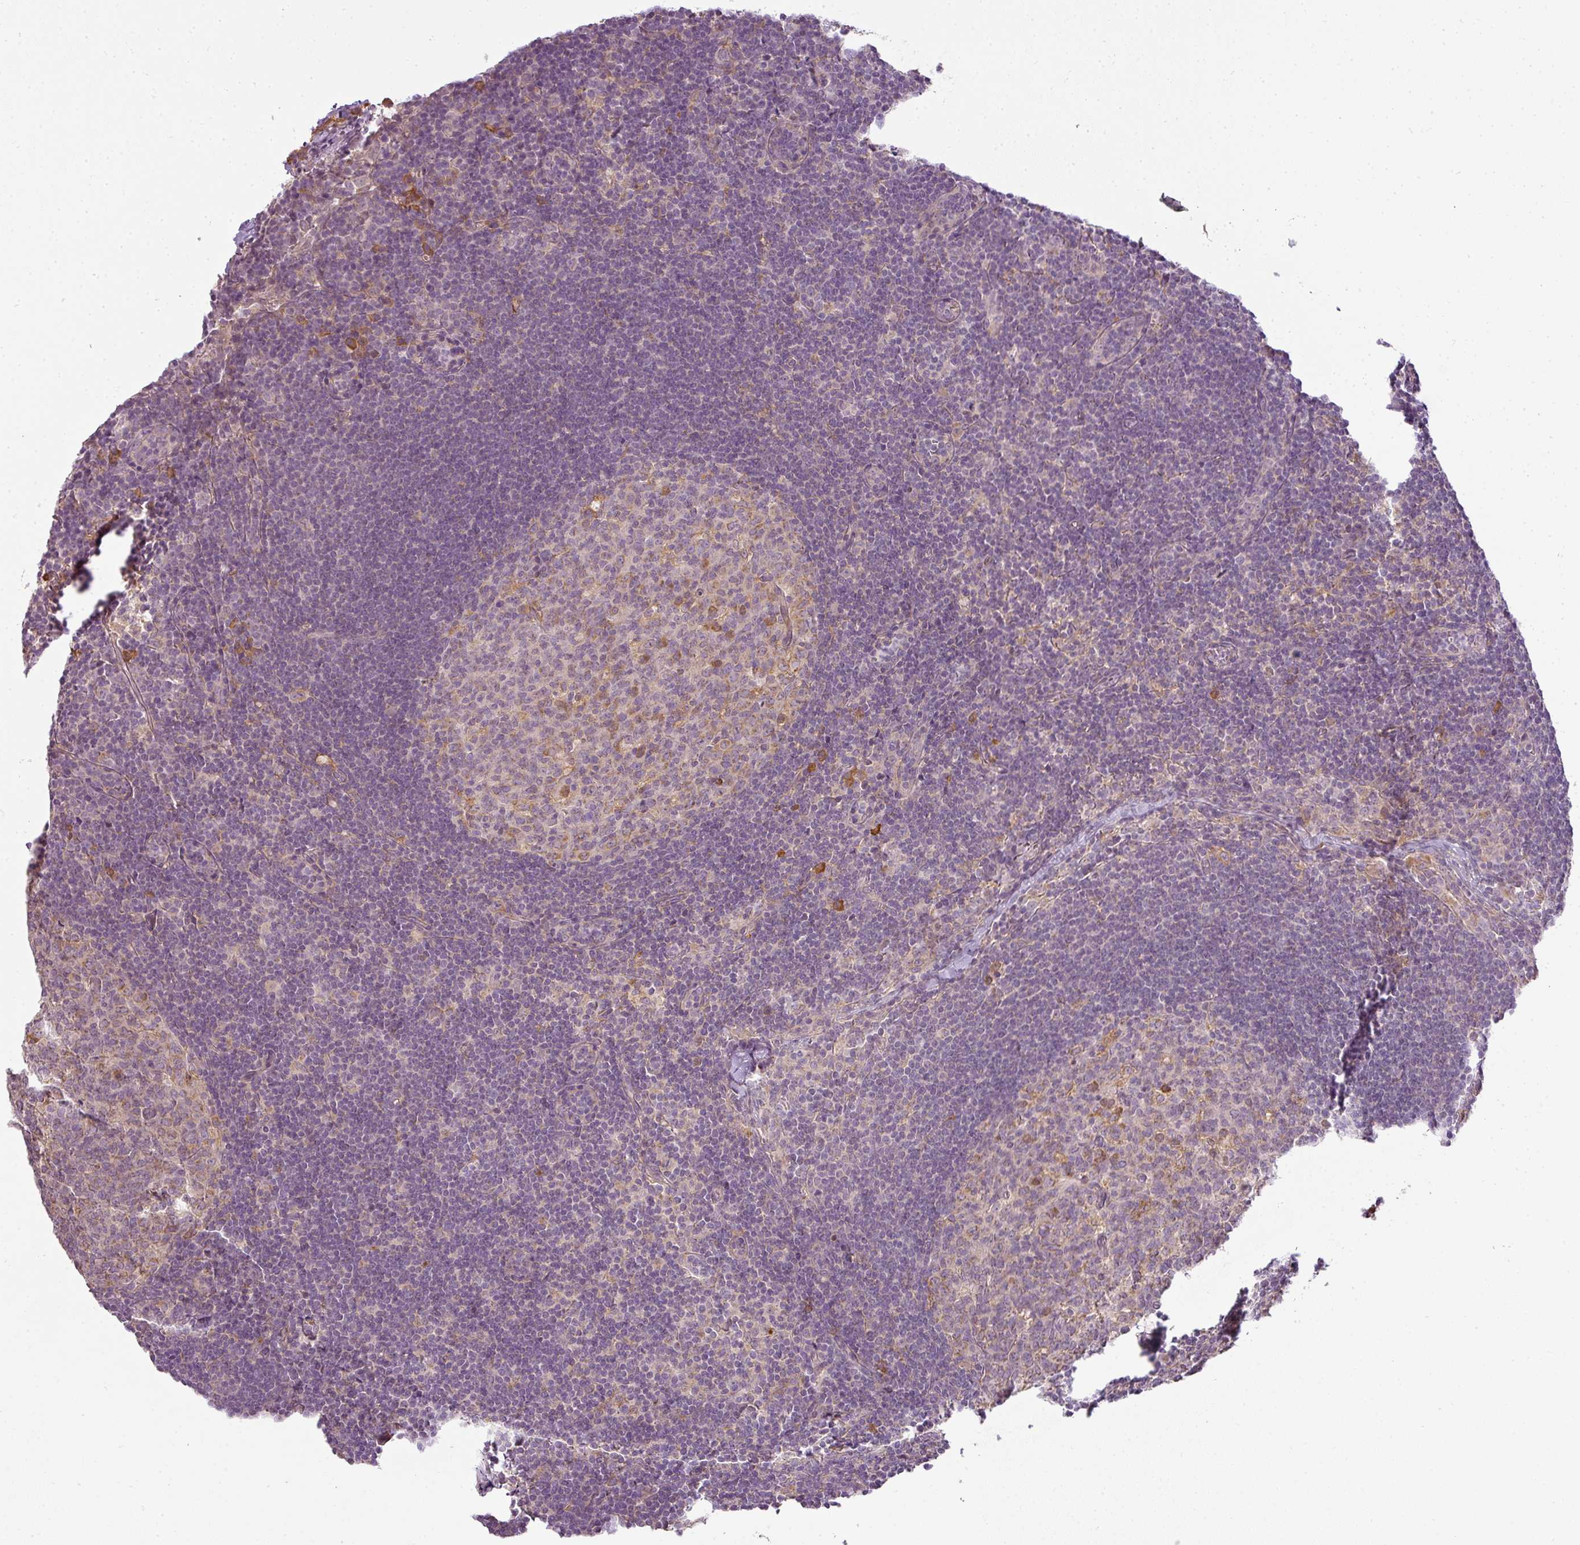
{"staining": {"intensity": "moderate", "quantity": "<25%", "location": "cytoplasmic/membranous"}, "tissue": "lymph node", "cell_type": "Germinal center cells", "image_type": "normal", "snomed": [{"axis": "morphology", "description": "Normal tissue, NOS"}, {"axis": "topography", "description": "Lymph node"}], "caption": "Lymph node stained for a protein (brown) shows moderate cytoplasmic/membranous positive positivity in about <25% of germinal center cells.", "gene": "LY75", "patient": {"sex": "female", "age": 29}}